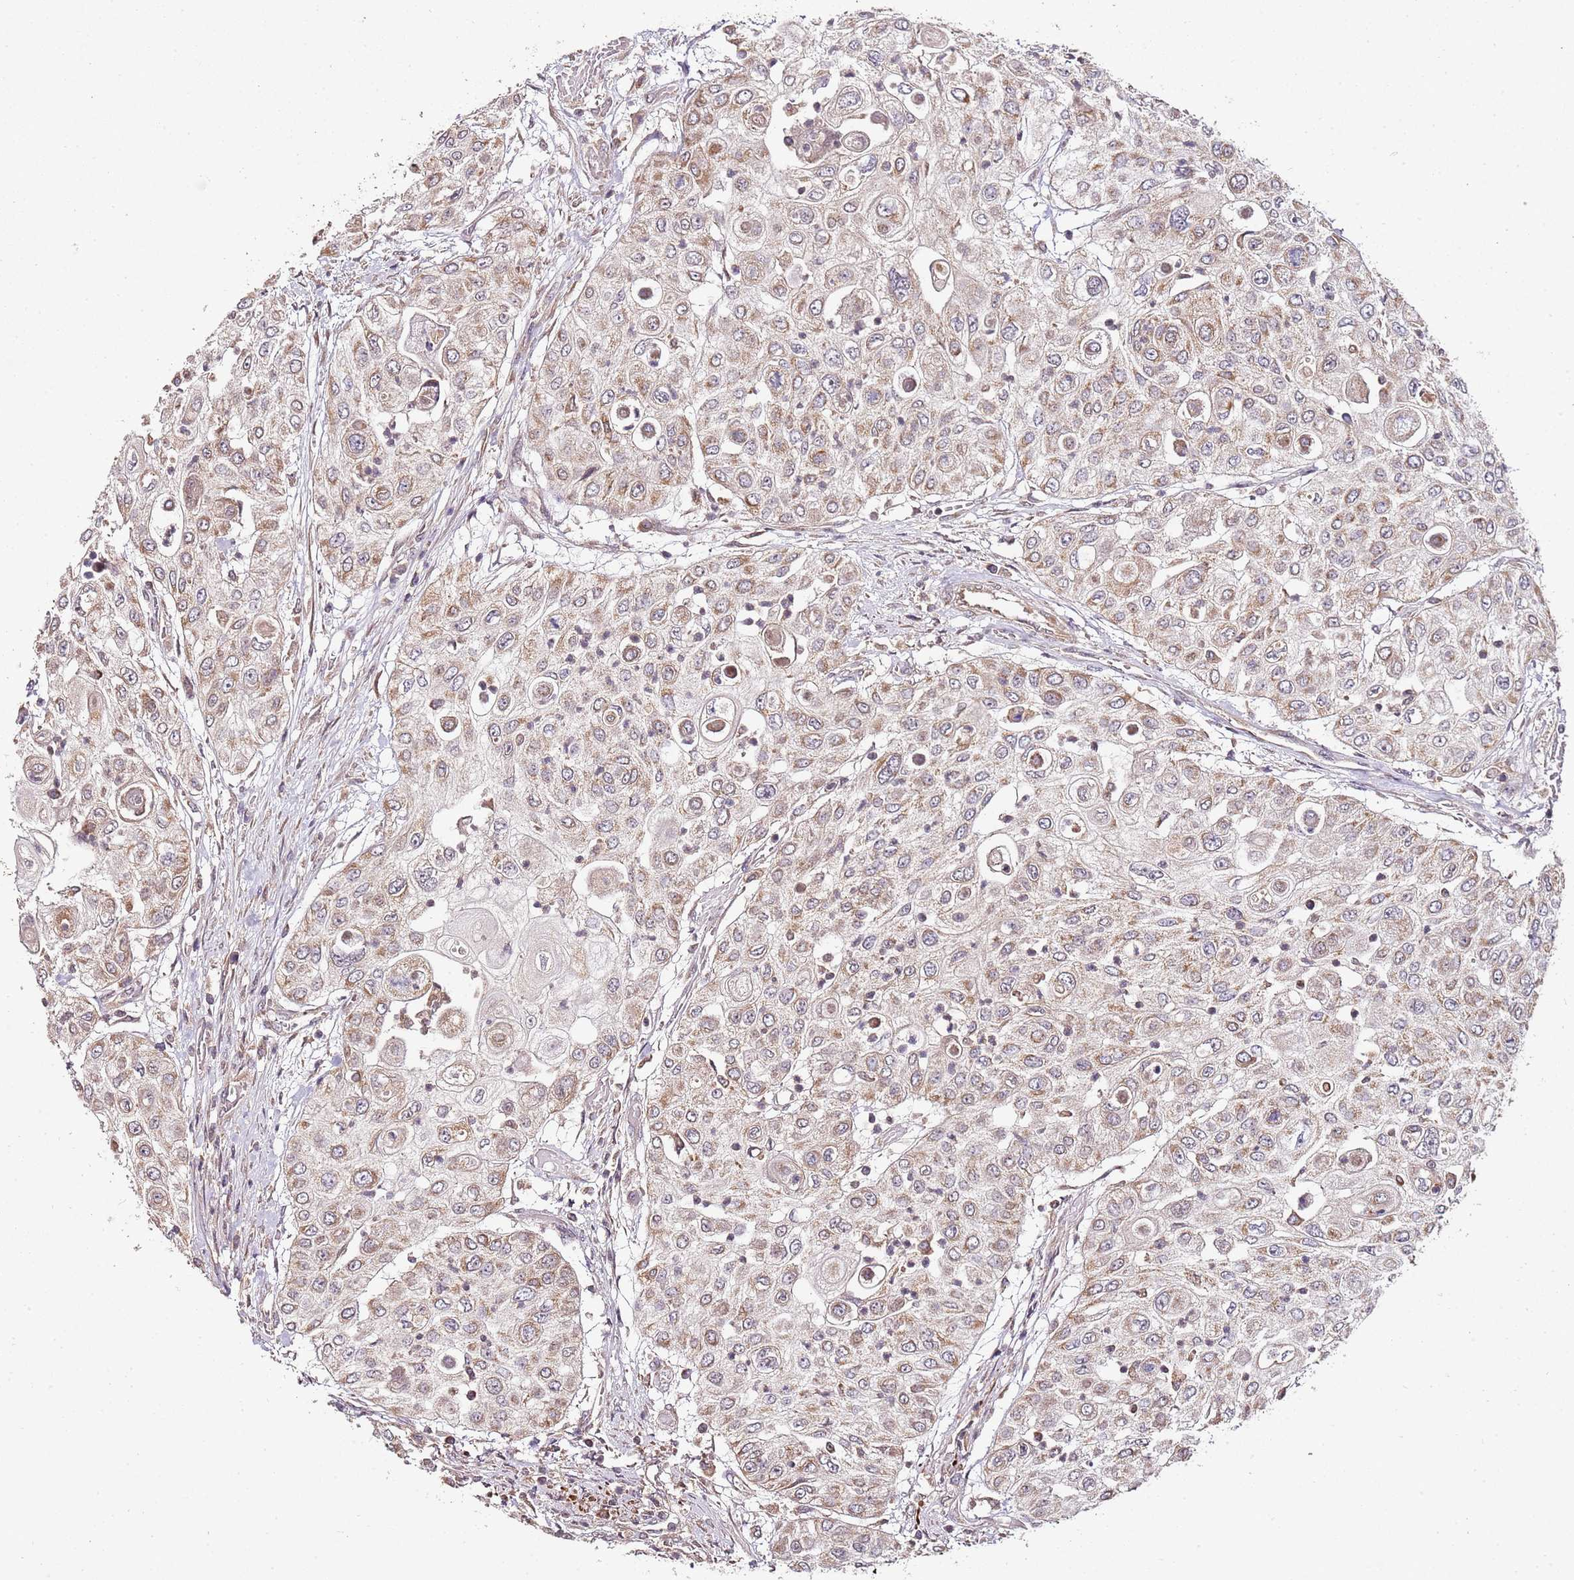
{"staining": {"intensity": "moderate", "quantity": "25%-75%", "location": "cytoplasmic/membranous"}, "tissue": "urothelial cancer", "cell_type": "Tumor cells", "image_type": "cancer", "snomed": [{"axis": "morphology", "description": "Urothelial carcinoma, High grade"}, {"axis": "topography", "description": "Urinary bladder"}], "caption": "Immunohistochemistry (IHC) histopathology image of urothelial cancer stained for a protein (brown), which displays medium levels of moderate cytoplasmic/membranous expression in about 25%-75% of tumor cells.", "gene": "LIN37", "patient": {"sex": "female", "age": 79}}